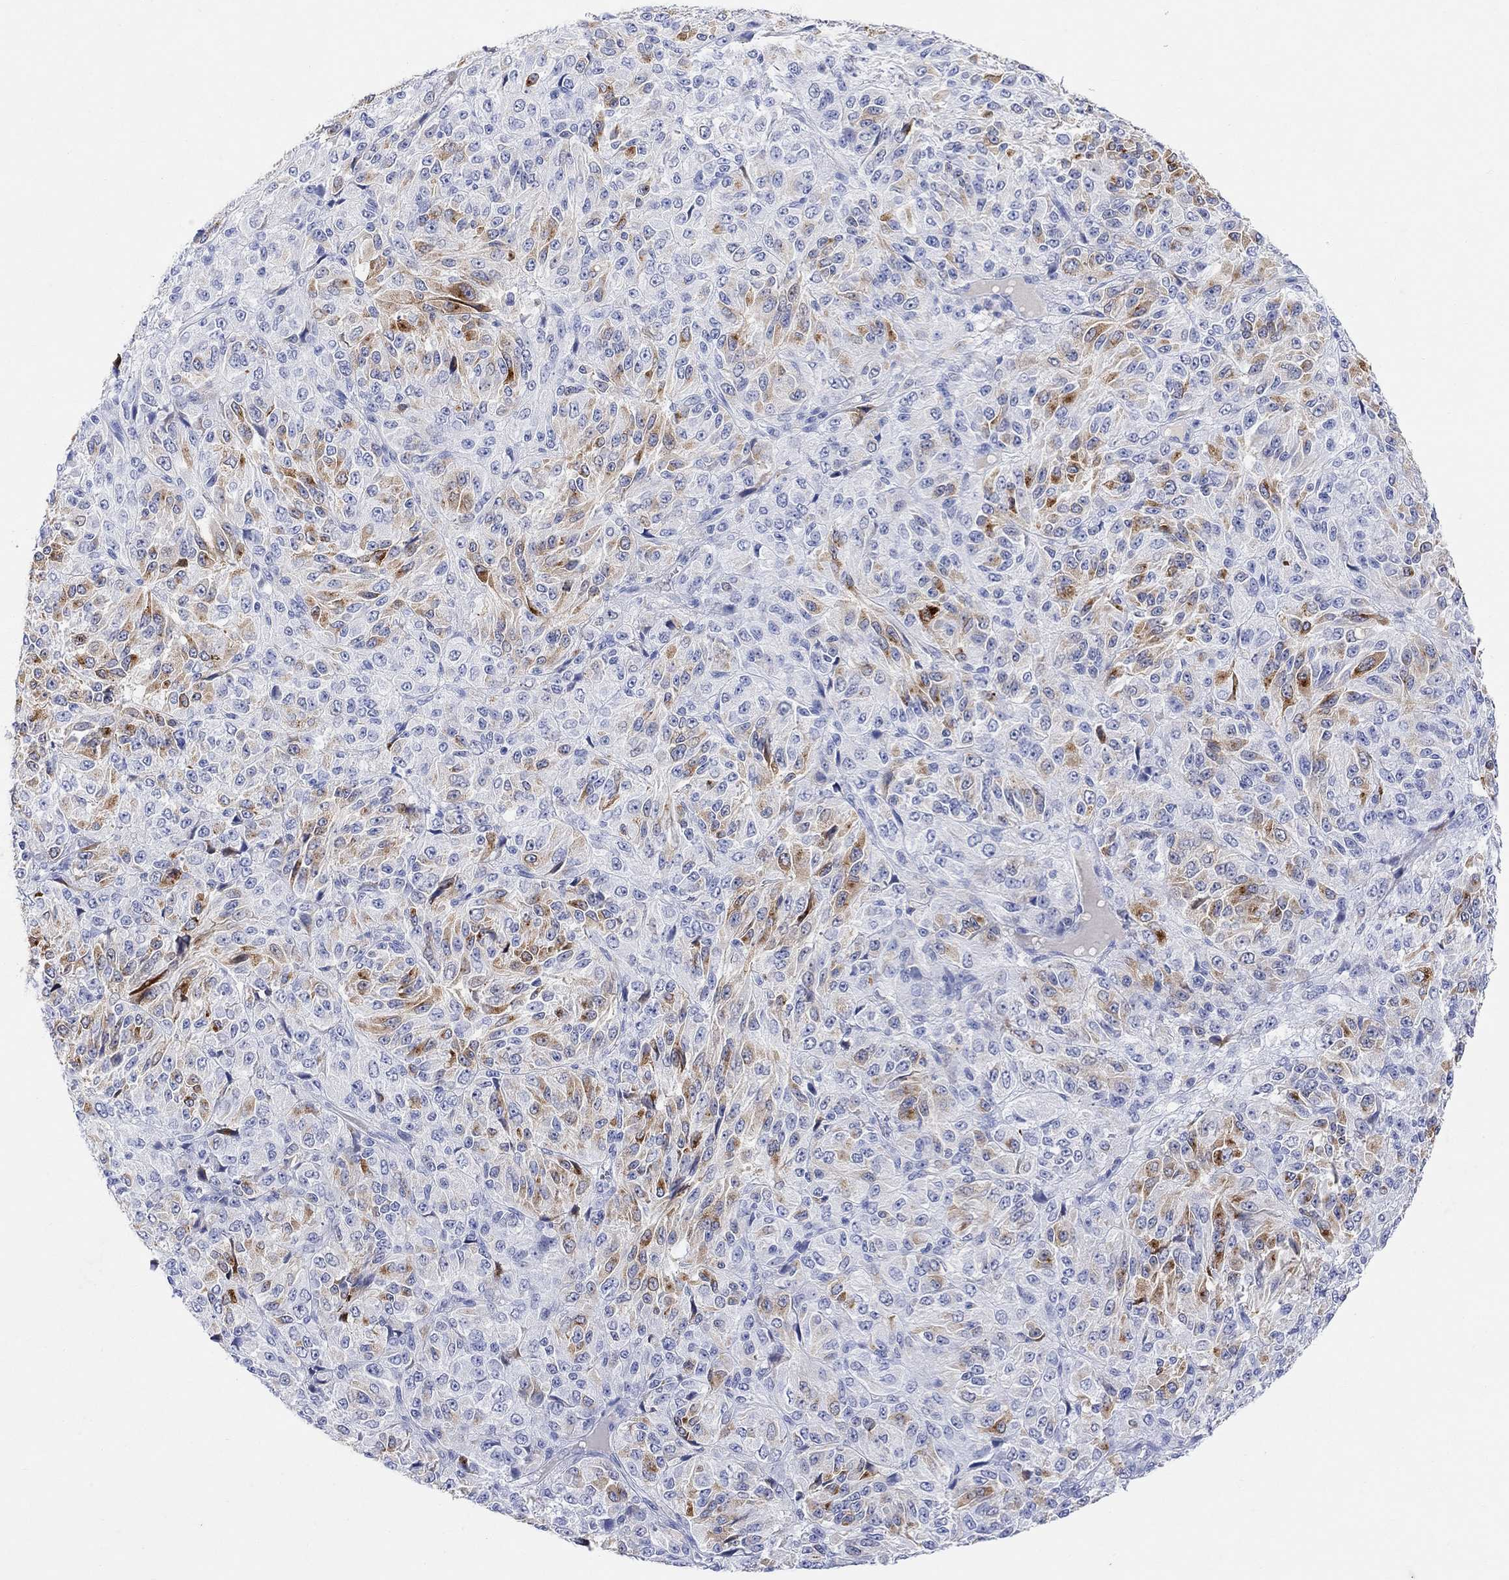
{"staining": {"intensity": "moderate", "quantity": "<25%", "location": "cytoplasmic/membranous"}, "tissue": "melanoma", "cell_type": "Tumor cells", "image_type": "cancer", "snomed": [{"axis": "morphology", "description": "Malignant melanoma, Metastatic site"}, {"axis": "topography", "description": "Brain"}], "caption": "Melanoma stained with immunohistochemistry displays moderate cytoplasmic/membranous positivity in approximately <25% of tumor cells.", "gene": "TYR", "patient": {"sex": "female", "age": 56}}